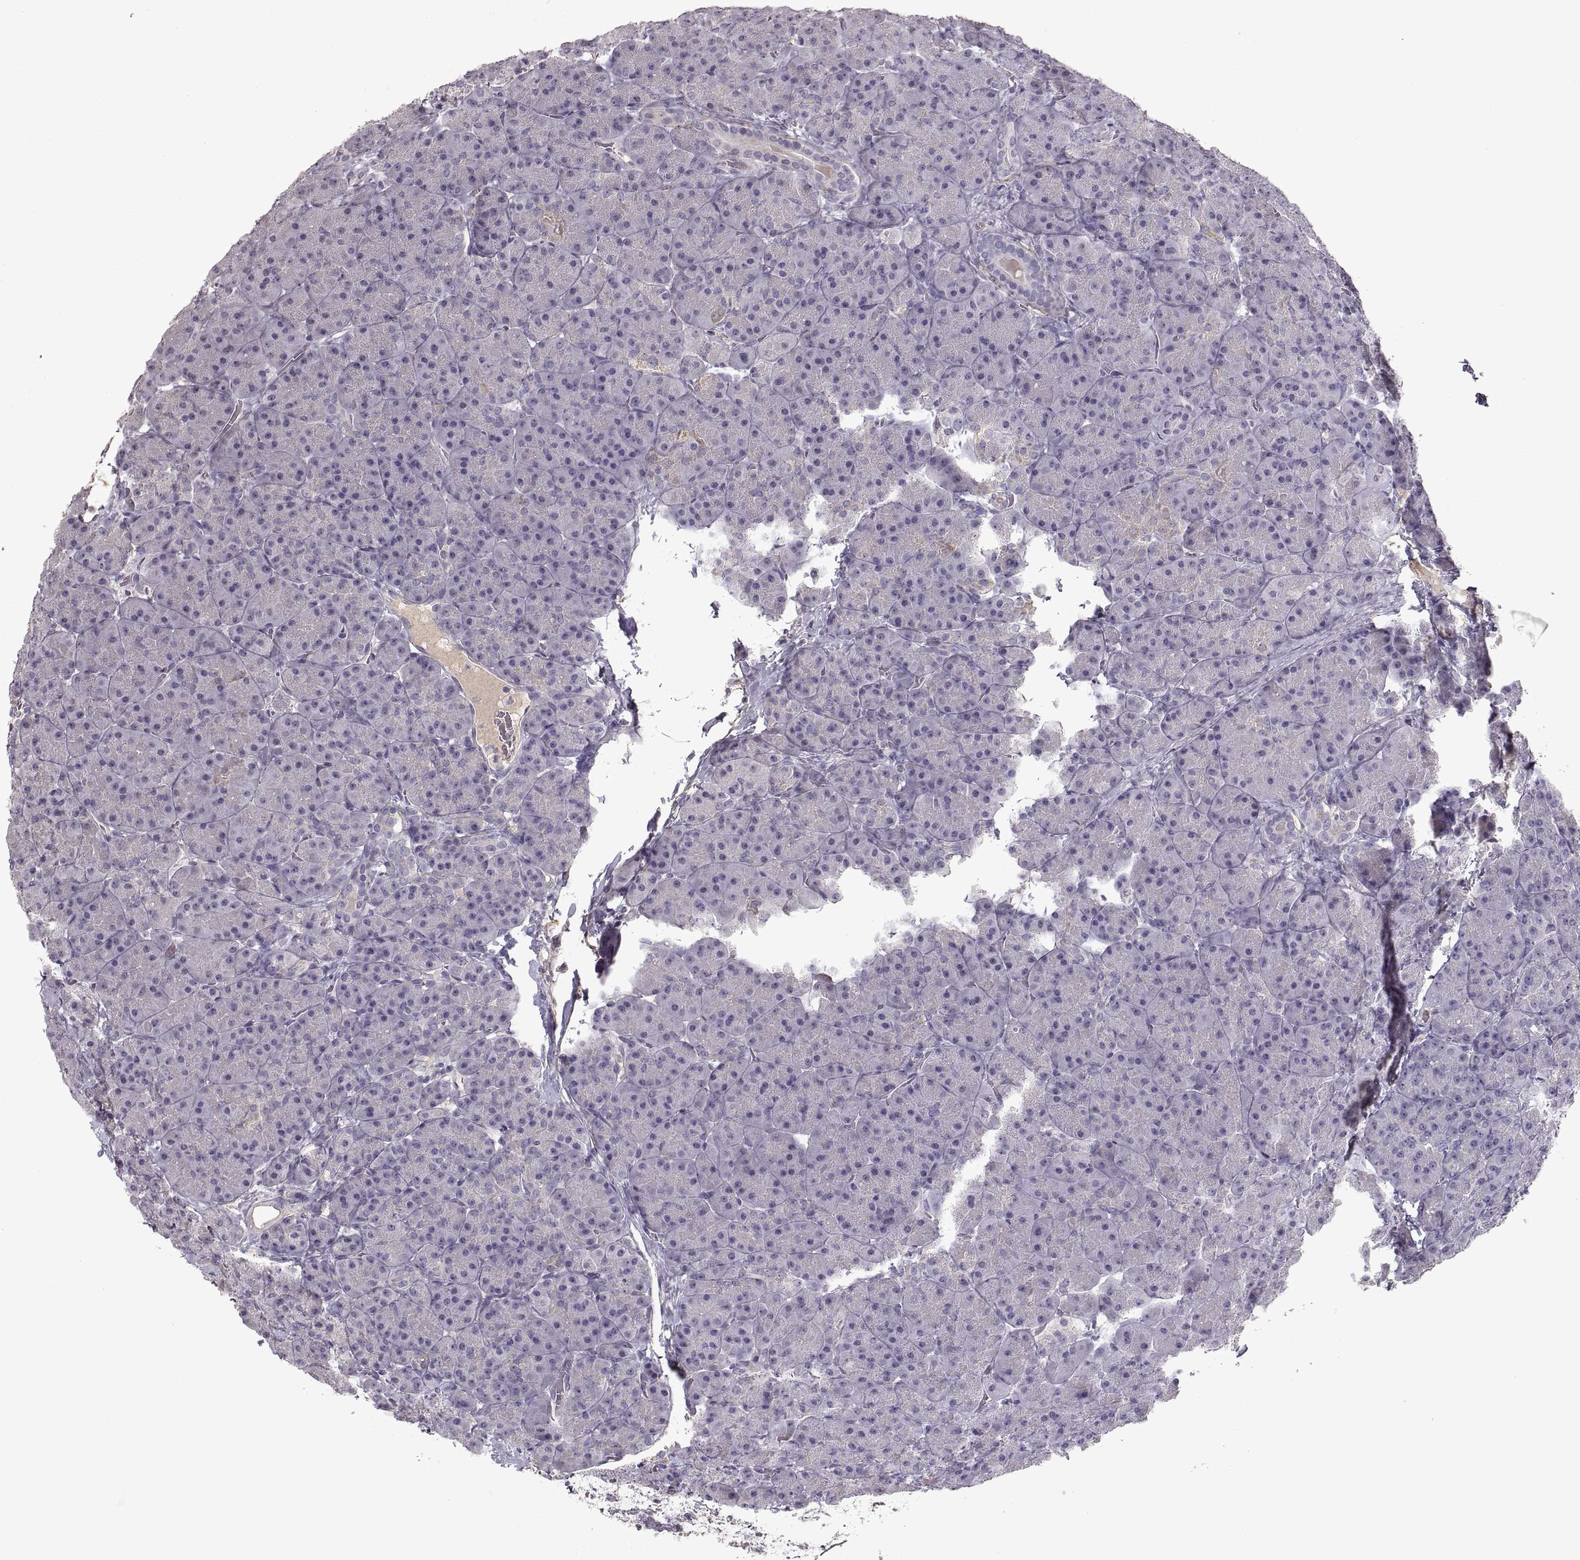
{"staining": {"intensity": "negative", "quantity": "none", "location": "none"}, "tissue": "pancreas", "cell_type": "Exocrine glandular cells", "image_type": "normal", "snomed": [{"axis": "morphology", "description": "Normal tissue, NOS"}, {"axis": "topography", "description": "Pancreas"}], "caption": "Immunohistochemistry photomicrograph of unremarkable human pancreas stained for a protein (brown), which exhibits no positivity in exocrine glandular cells.", "gene": "ADAM11", "patient": {"sex": "male", "age": 57}}